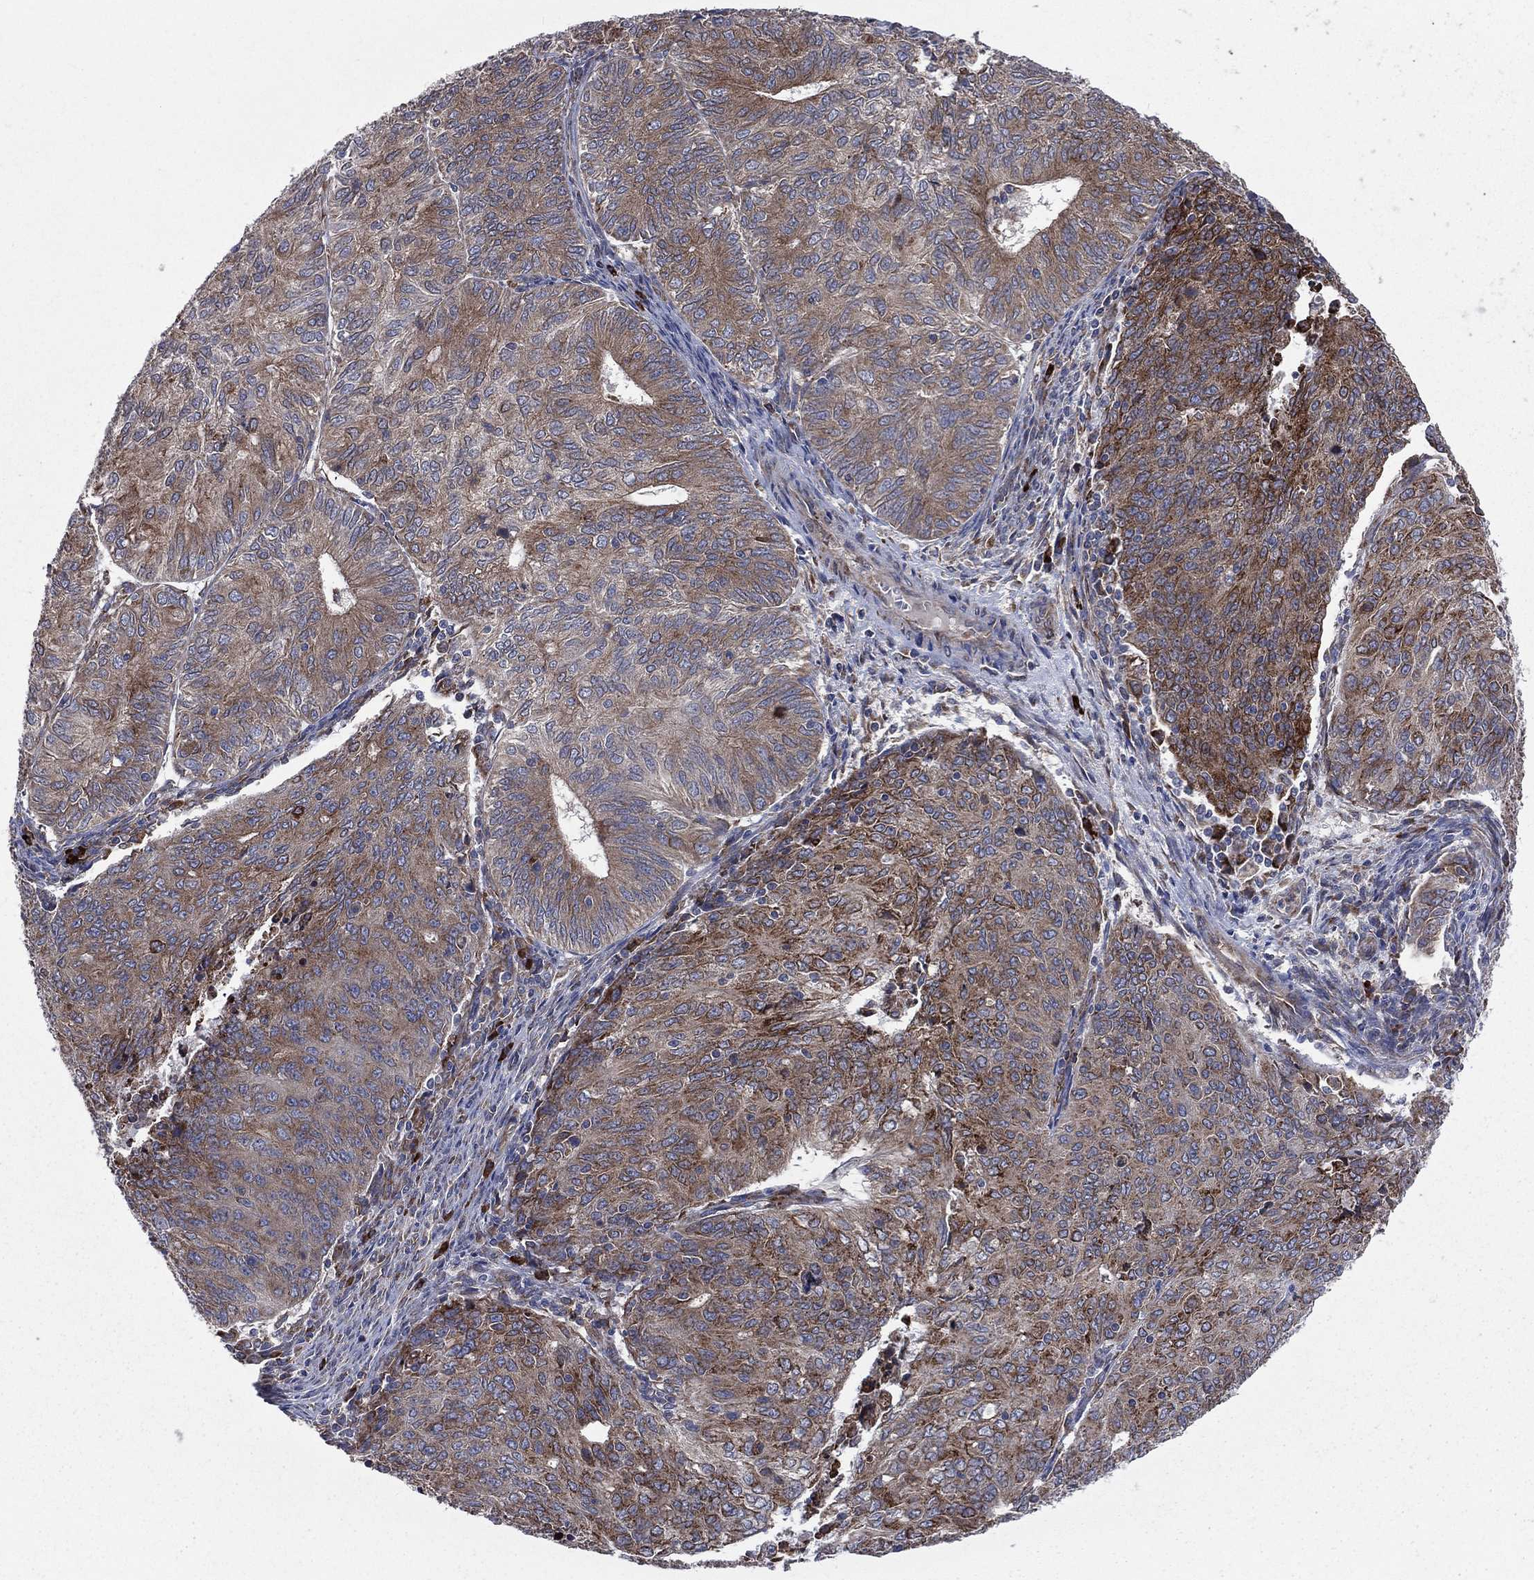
{"staining": {"intensity": "strong", "quantity": ">75%", "location": "cytoplasmic/membranous"}, "tissue": "endometrial cancer", "cell_type": "Tumor cells", "image_type": "cancer", "snomed": [{"axis": "morphology", "description": "Adenocarcinoma, NOS"}, {"axis": "topography", "description": "Endometrium"}], "caption": "An immunohistochemistry histopathology image of neoplastic tissue is shown. Protein staining in brown shows strong cytoplasmic/membranous positivity in endometrial cancer (adenocarcinoma) within tumor cells. (Stains: DAB in brown, nuclei in blue, Microscopy: brightfield microscopy at high magnification).", "gene": "CCDC159", "patient": {"sex": "female", "age": 82}}